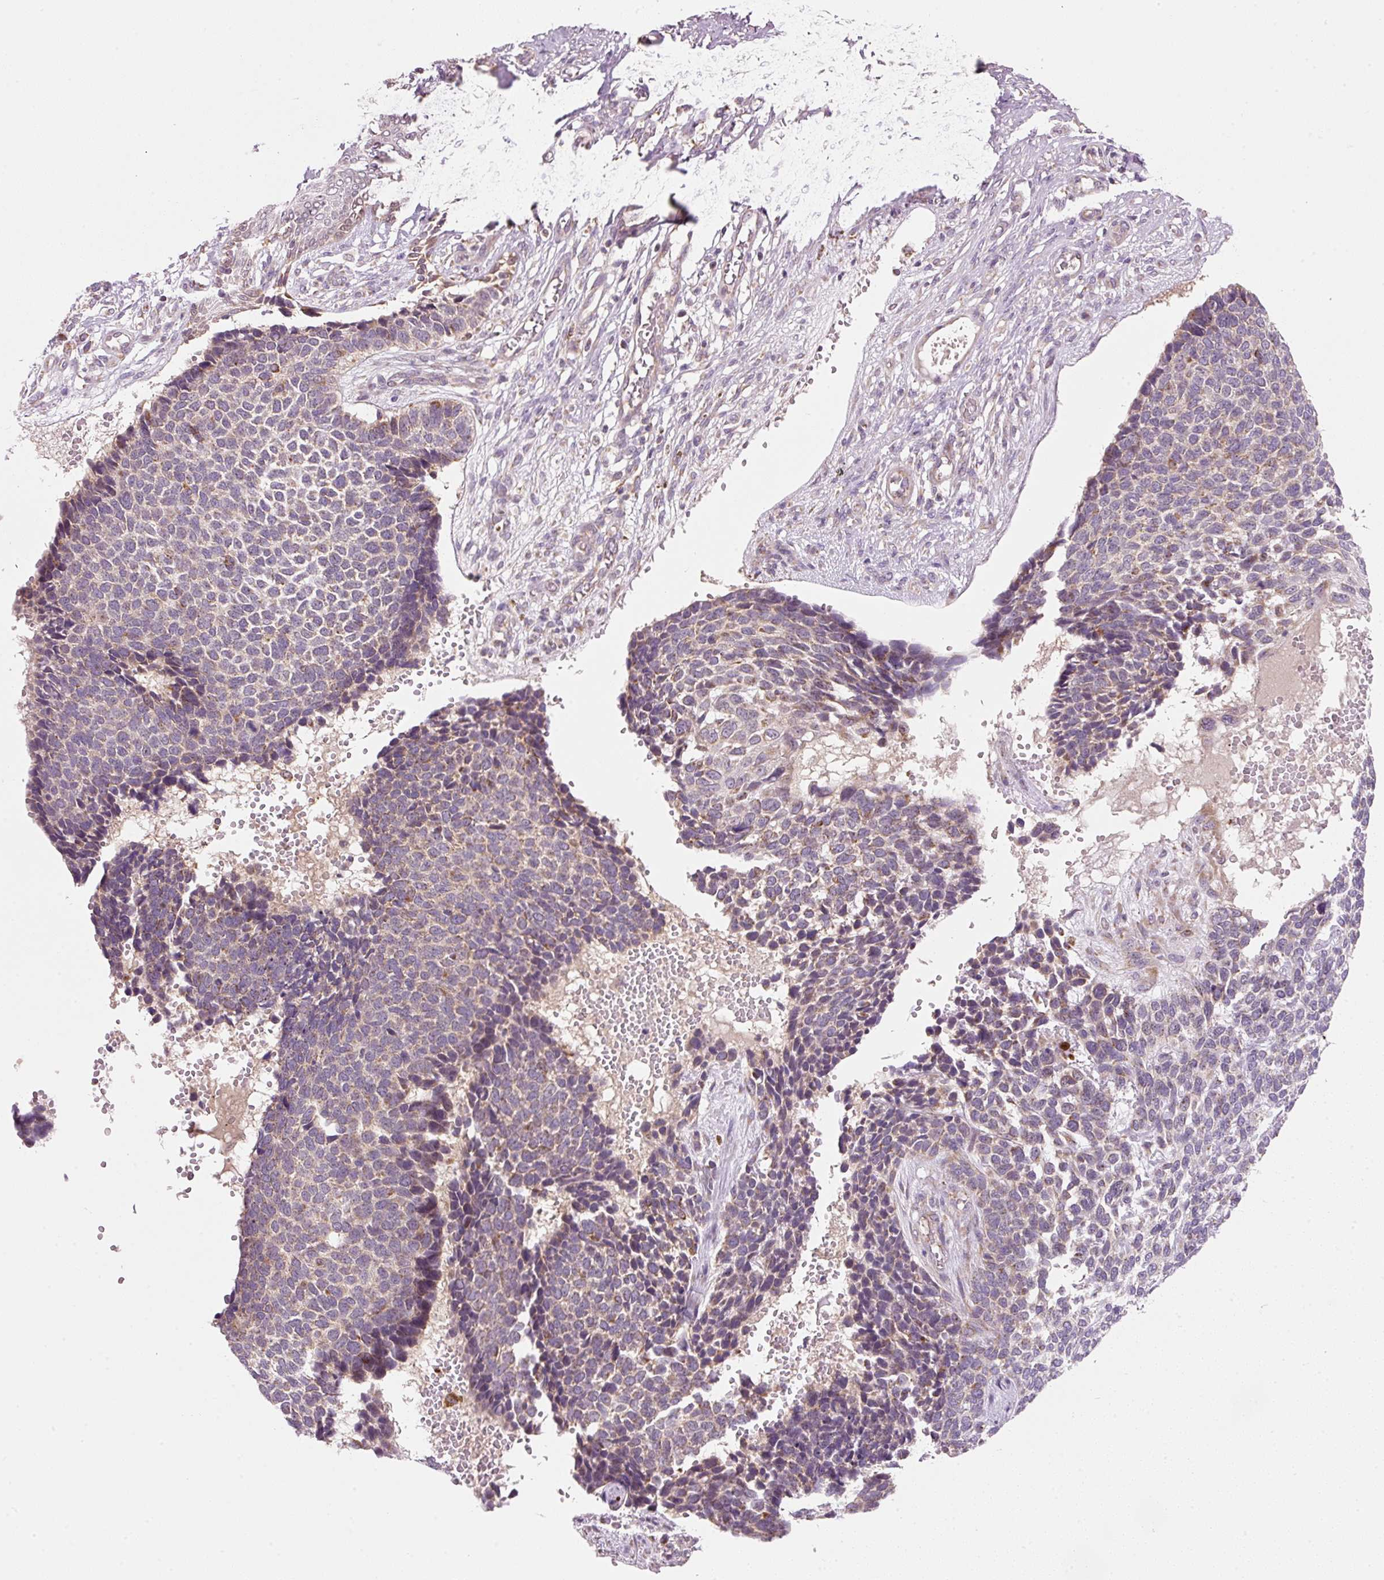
{"staining": {"intensity": "weak", "quantity": "25%-75%", "location": "cytoplasmic/membranous"}, "tissue": "skin cancer", "cell_type": "Tumor cells", "image_type": "cancer", "snomed": [{"axis": "morphology", "description": "Basal cell carcinoma"}, {"axis": "topography", "description": "Skin"}], "caption": "The histopathology image demonstrates immunohistochemical staining of skin cancer (basal cell carcinoma). There is weak cytoplasmic/membranous staining is appreciated in about 25%-75% of tumor cells.", "gene": "FAM78B", "patient": {"sex": "female", "age": 84}}